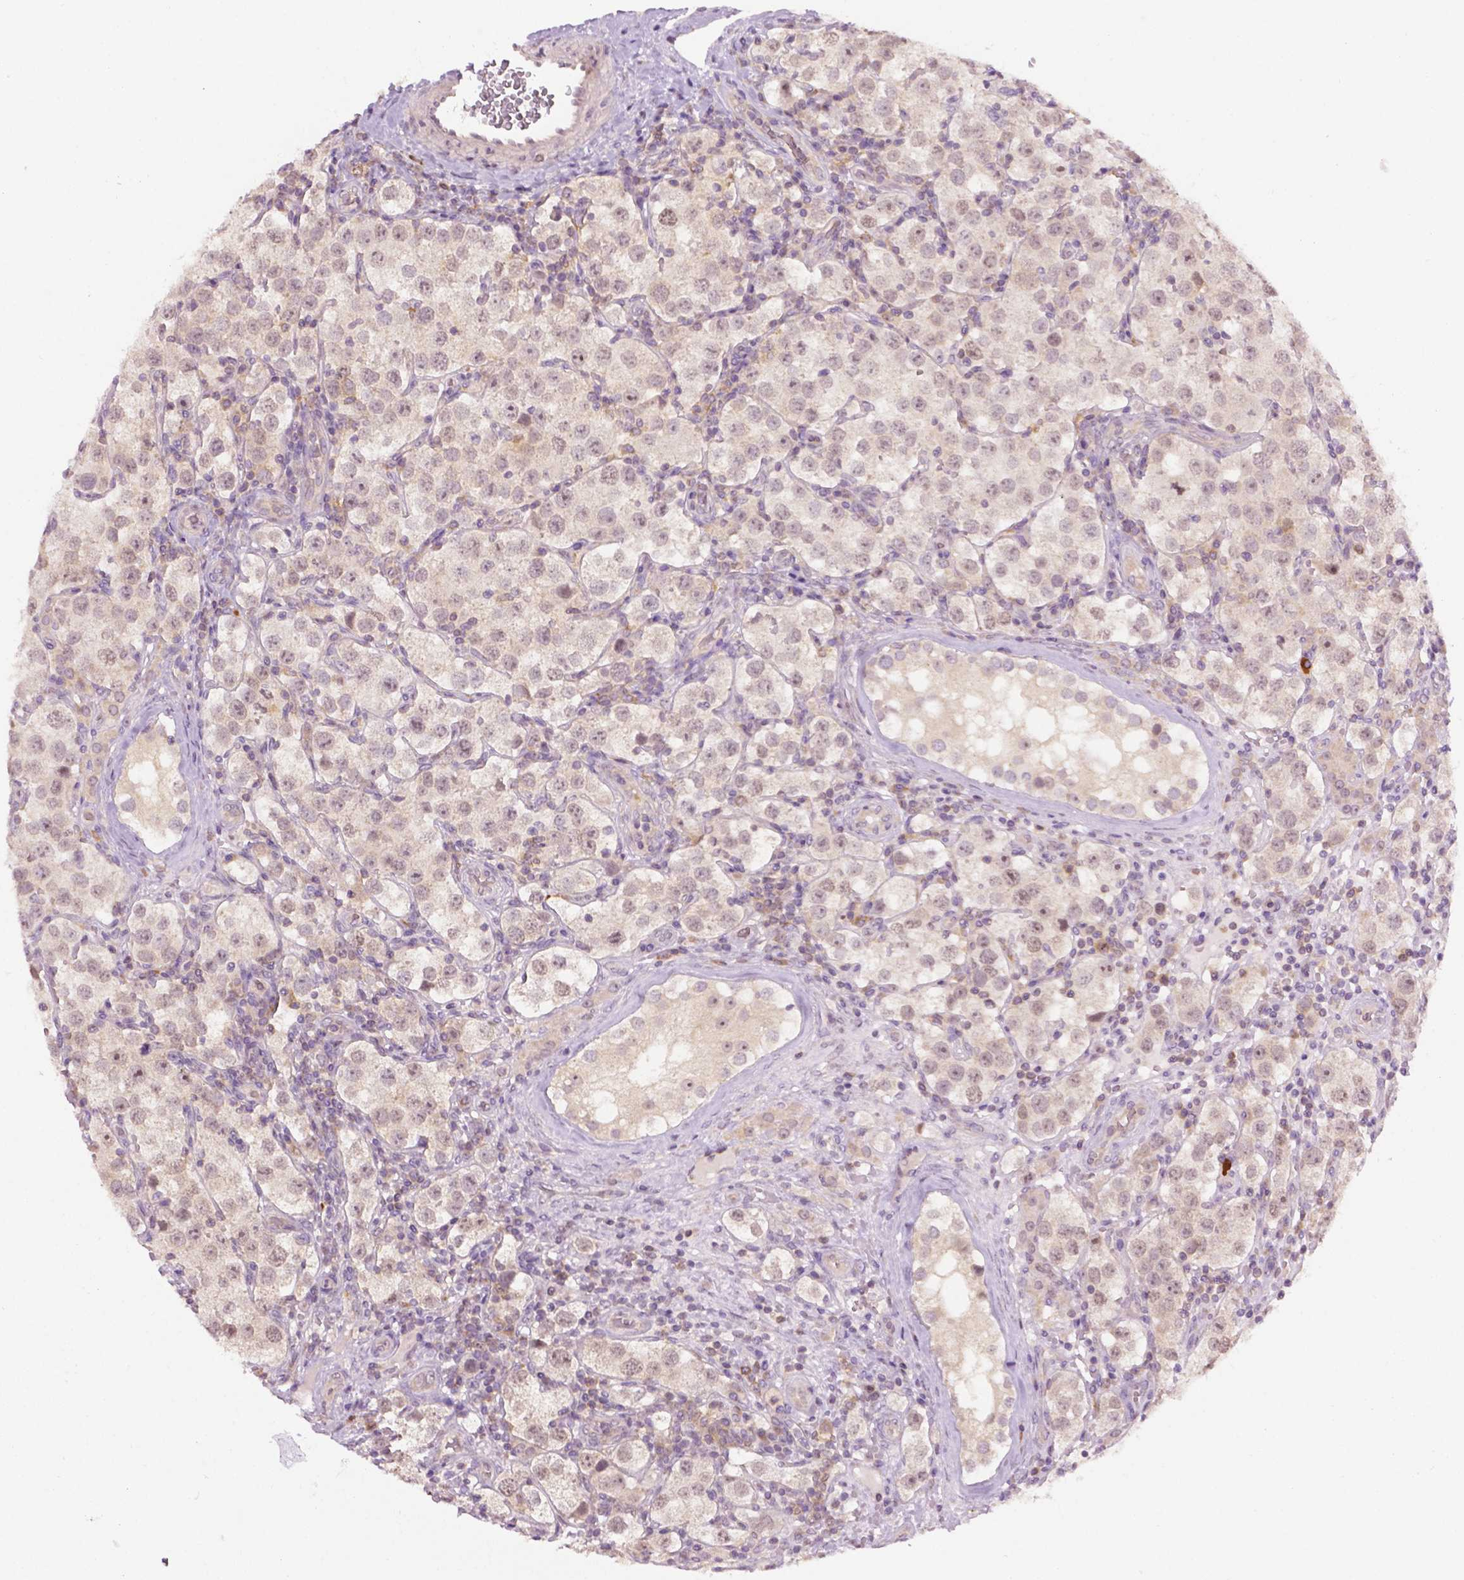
{"staining": {"intensity": "weak", "quantity": ">75%", "location": "nuclear"}, "tissue": "testis cancer", "cell_type": "Tumor cells", "image_type": "cancer", "snomed": [{"axis": "morphology", "description": "Seminoma, NOS"}, {"axis": "topography", "description": "Testis"}], "caption": "Immunohistochemical staining of seminoma (testis) reveals low levels of weak nuclear expression in approximately >75% of tumor cells. The staining is performed using DAB brown chromogen to label protein expression. The nuclei are counter-stained blue using hematoxylin.", "gene": "DENND4A", "patient": {"sex": "male", "age": 37}}